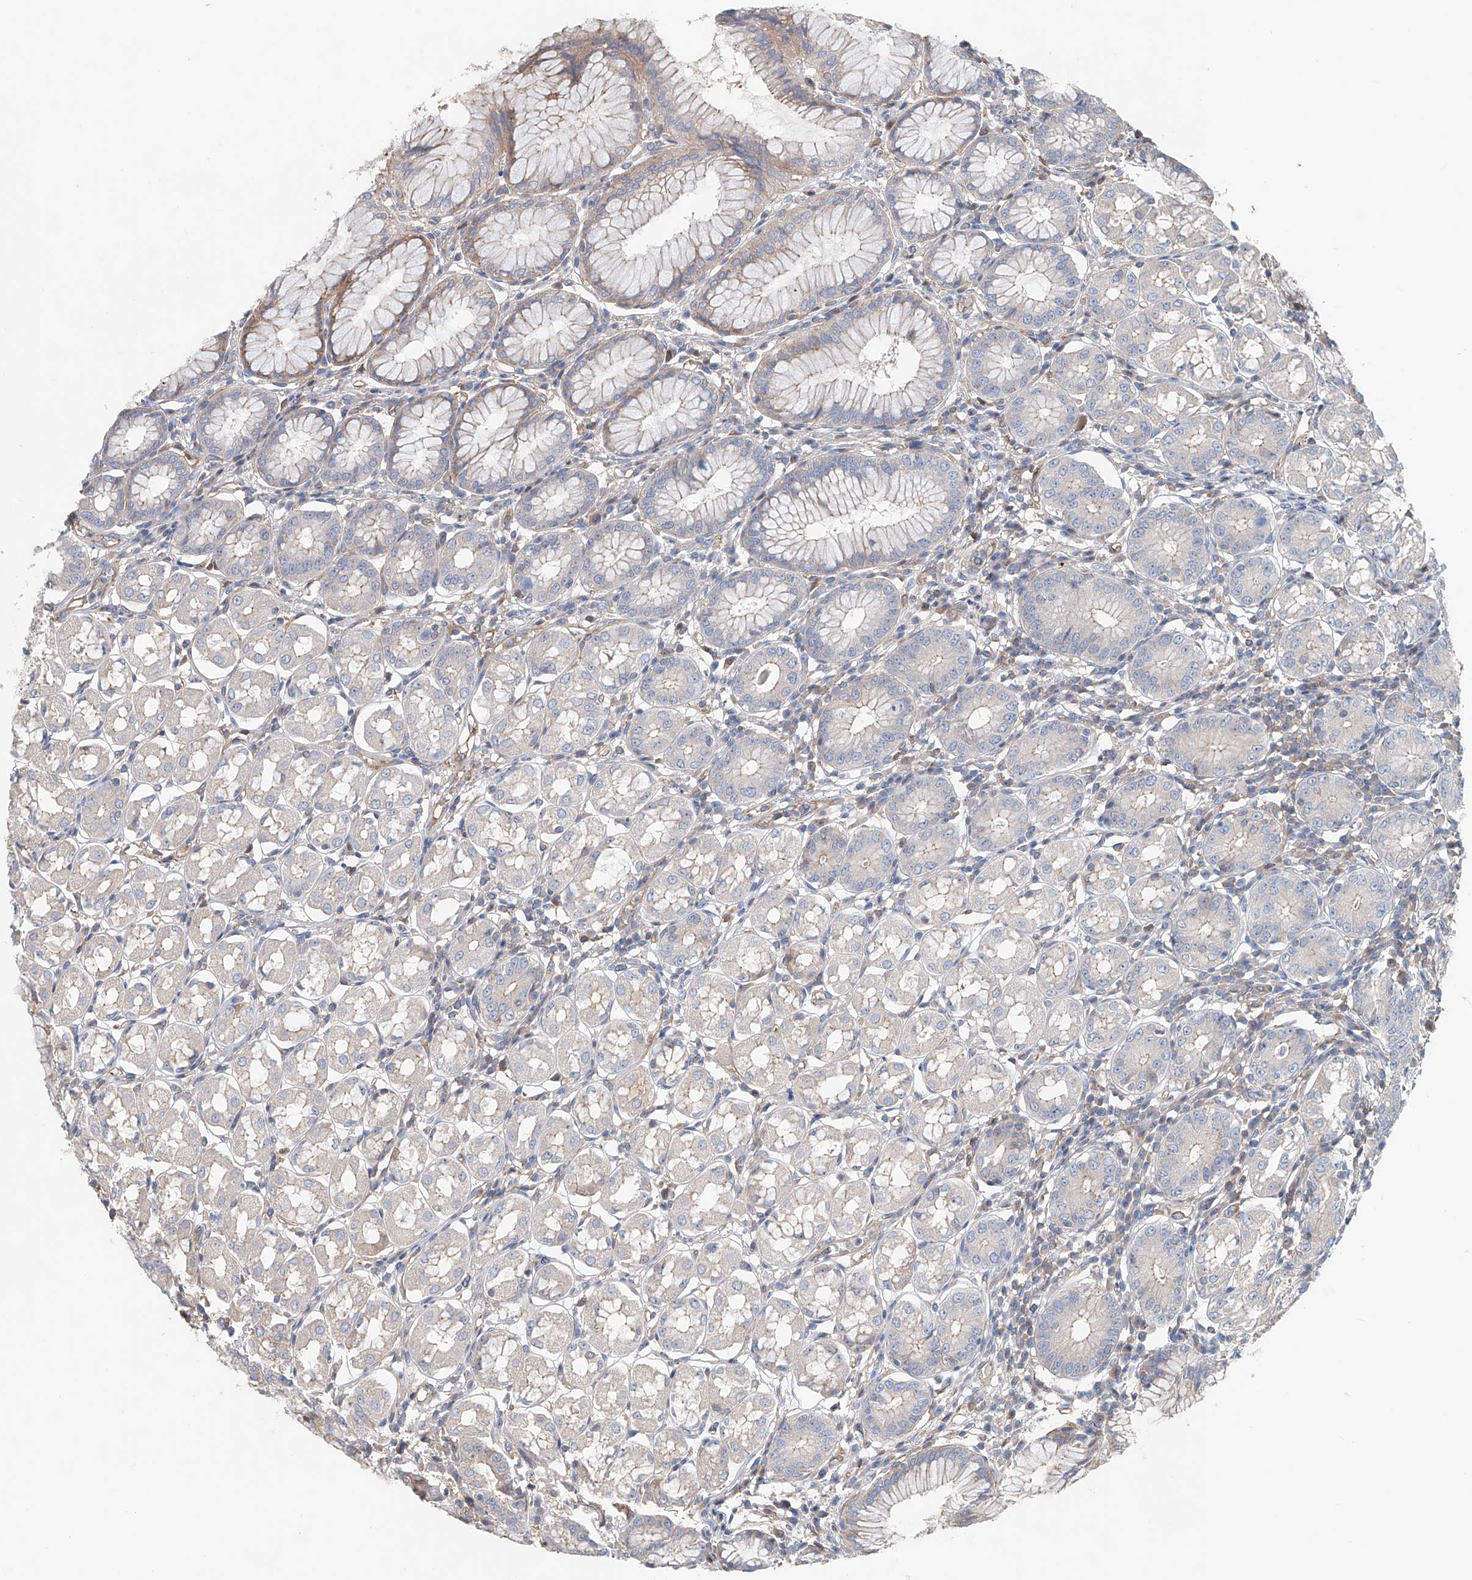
{"staining": {"intensity": "weak", "quantity": "<25%", "location": "cytoplasmic/membranous"}, "tissue": "stomach", "cell_type": "Glandular cells", "image_type": "normal", "snomed": [{"axis": "morphology", "description": "Normal tissue, NOS"}, {"axis": "topography", "description": "Stomach, lower"}], "caption": "Immunohistochemistry micrograph of normal stomach: human stomach stained with DAB exhibits no significant protein positivity in glandular cells.", "gene": "FRYL", "patient": {"sex": "female", "age": 56}}